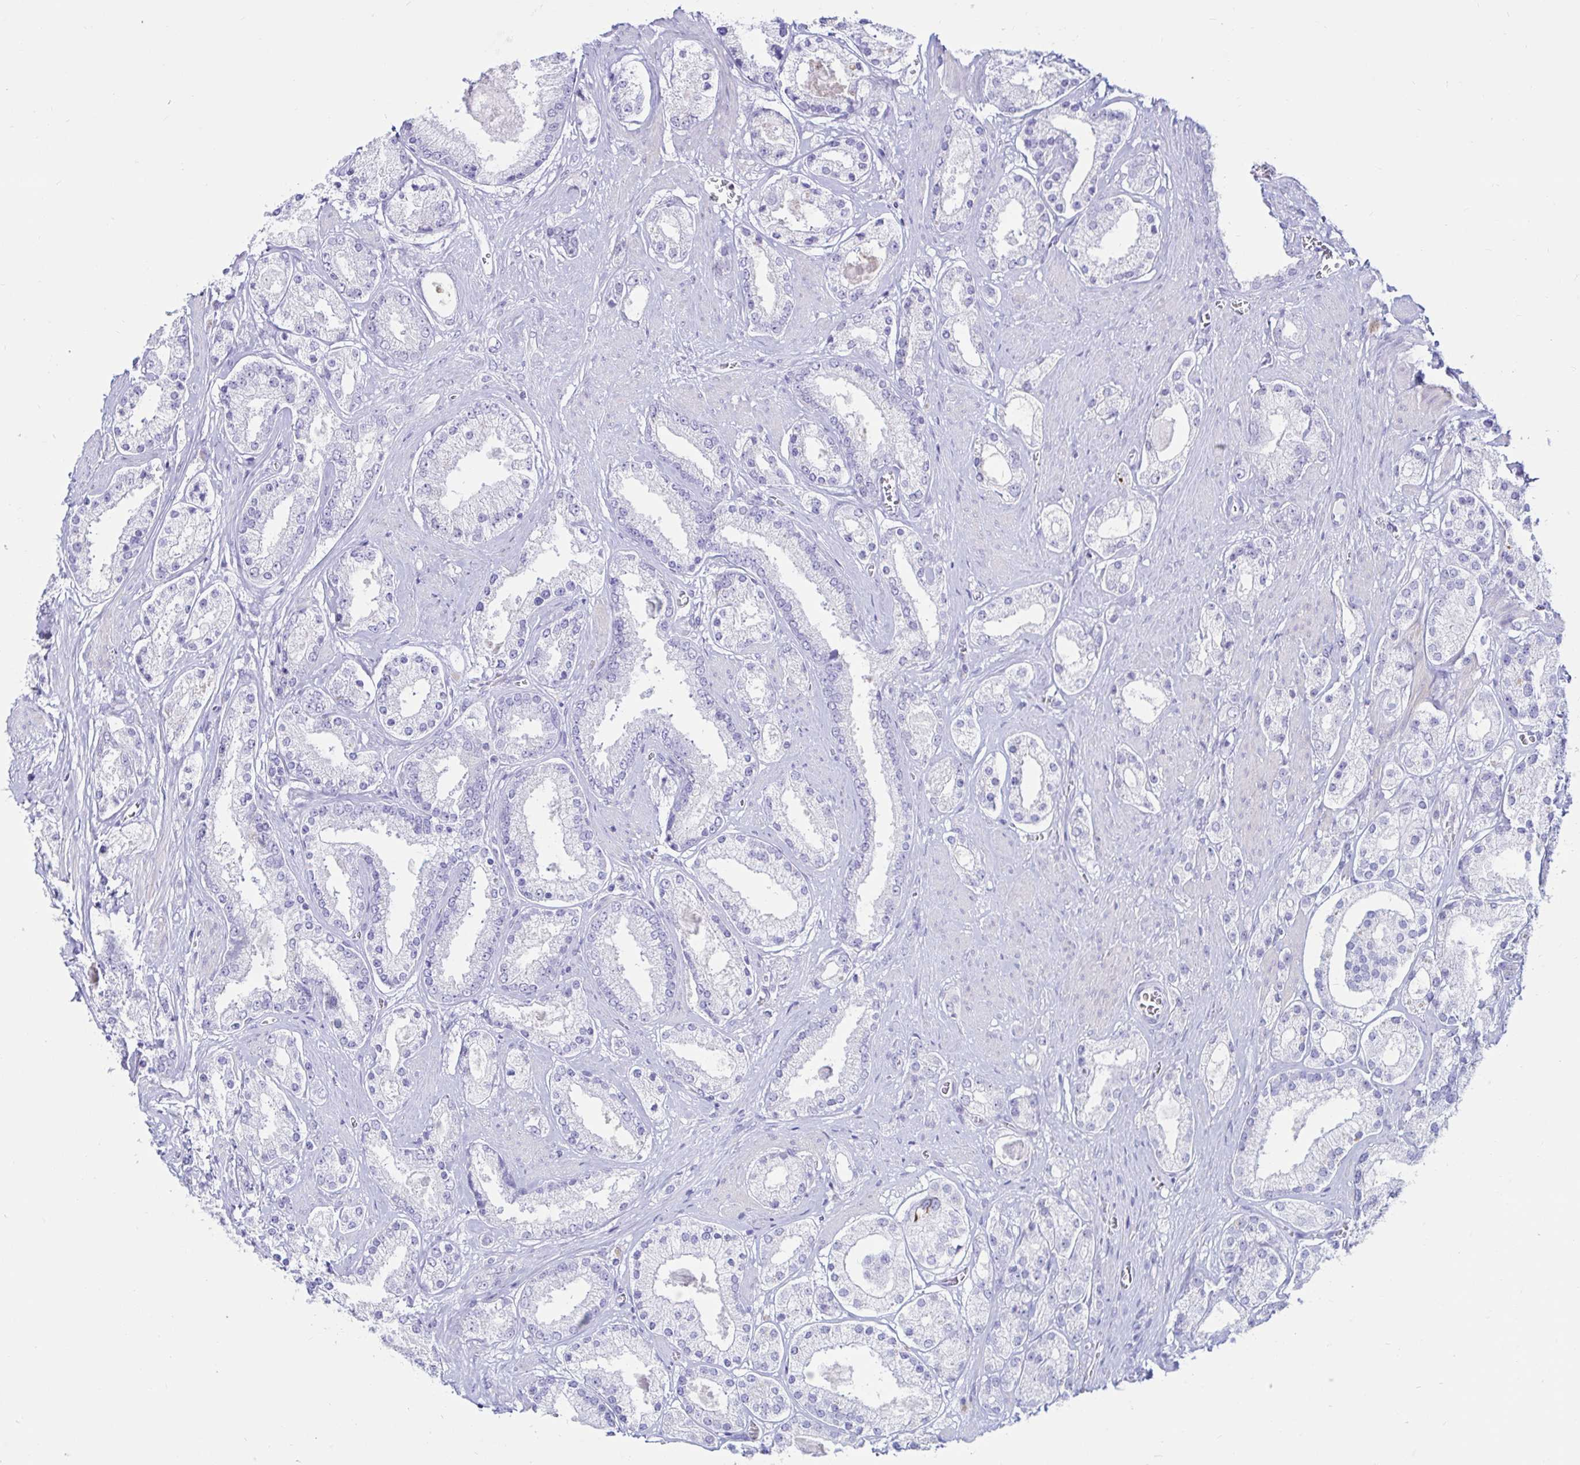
{"staining": {"intensity": "negative", "quantity": "none", "location": "none"}, "tissue": "prostate cancer", "cell_type": "Tumor cells", "image_type": "cancer", "snomed": [{"axis": "morphology", "description": "Adenocarcinoma, High grade"}, {"axis": "topography", "description": "Prostate"}], "caption": "Micrograph shows no significant protein positivity in tumor cells of high-grade adenocarcinoma (prostate).", "gene": "BEST1", "patient": {"sex": "male", "age": 67}}